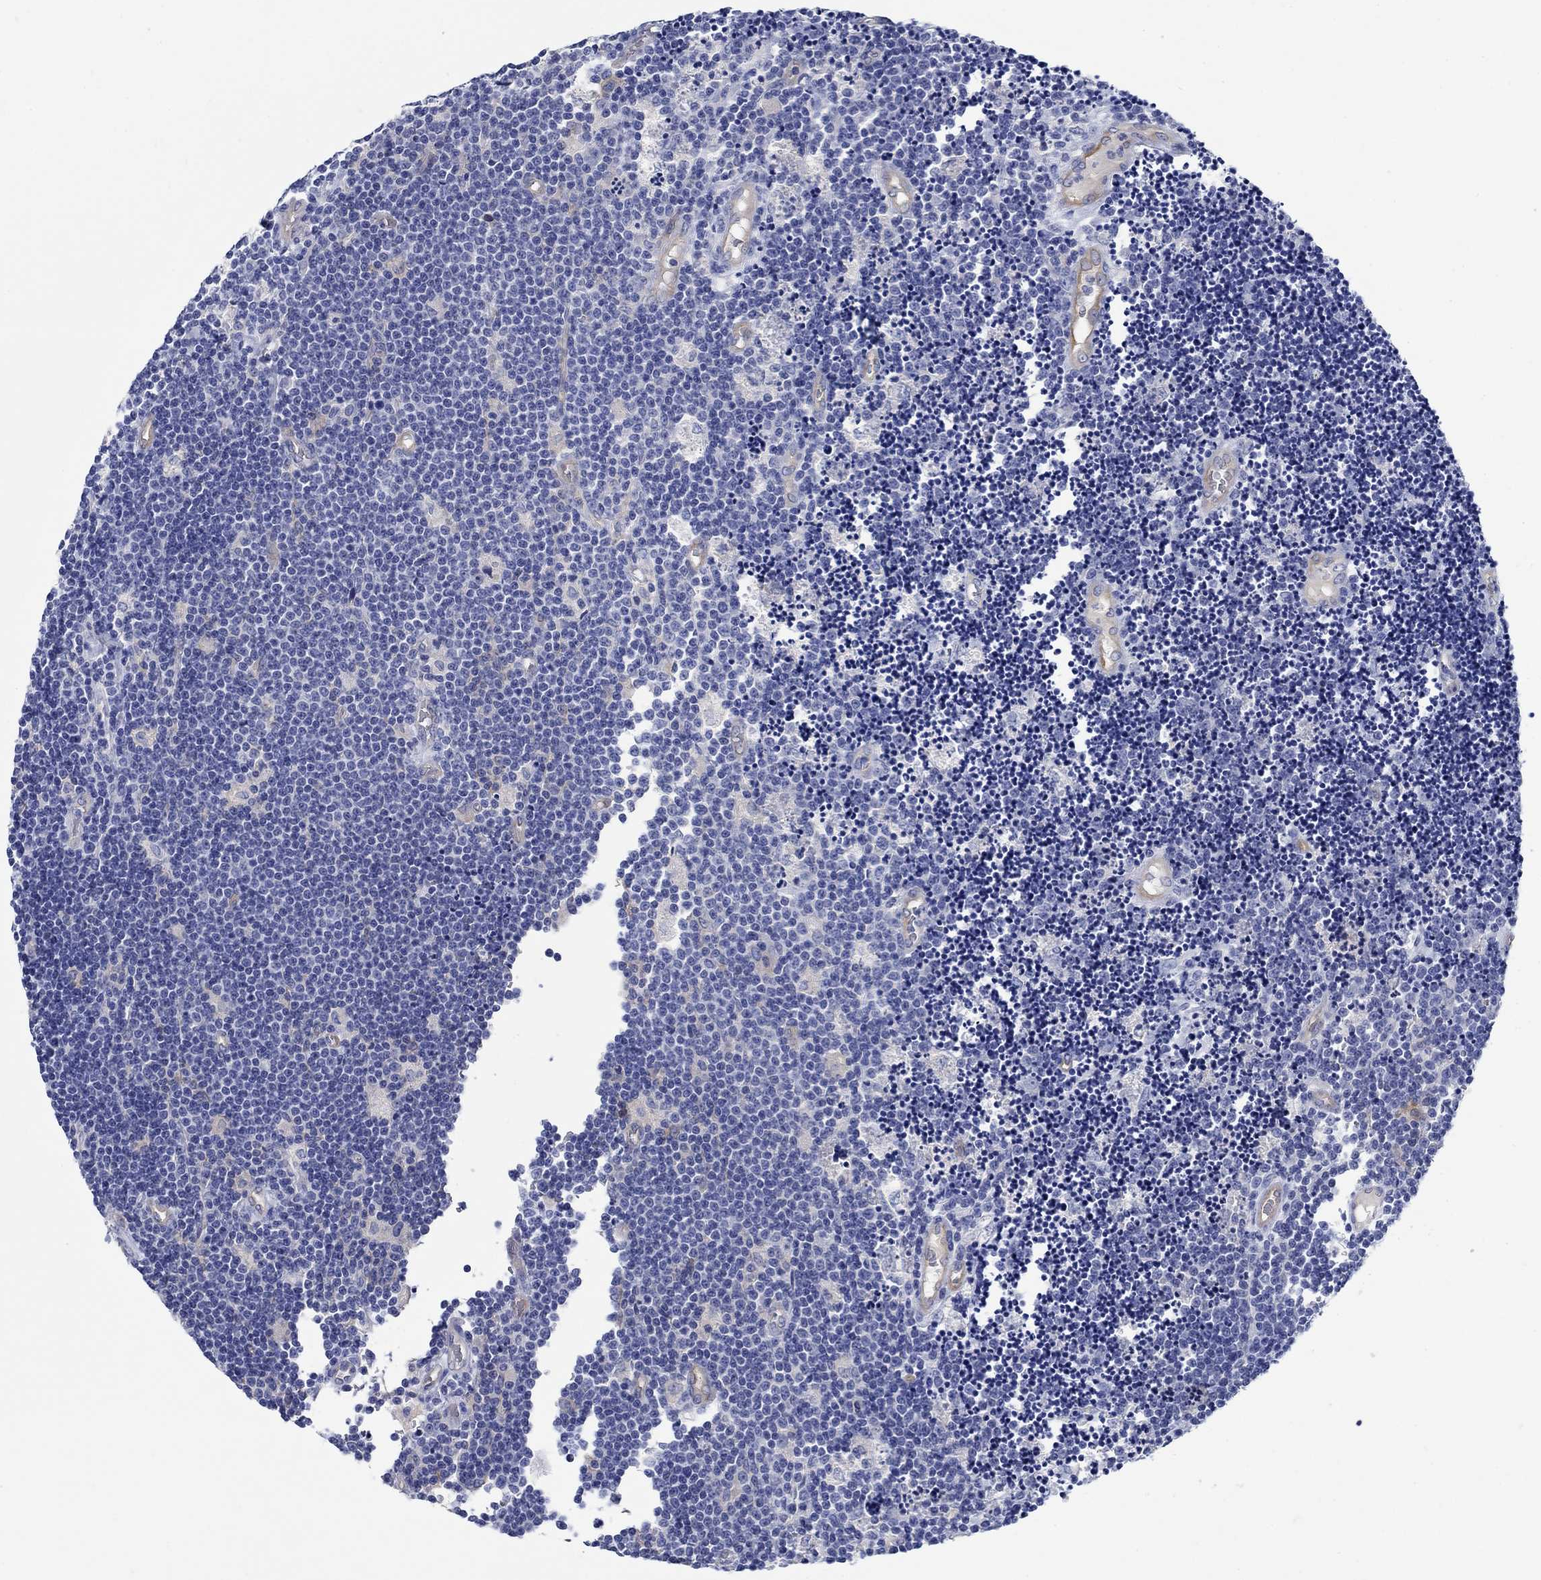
{"staining": {"intensity": "negative", "quantity": "none", "location": "none"}, "tissue": "lymphoma", "cell_type": "Tumor cells", "image_type": "cancer", "snomed": [{"axis": "morphology", "description": "Malignant lymphoma, non-Hodgkin's type, Low grade"}, {"axis": "topography", "description": "Brain"}], "caption": "IHC photomicrograph of lymphoma stained for a protein (brown), which shows no staining in tumor cells.", "gene": "TRIM16", "patient": {"sex": "female", "age": 66}}